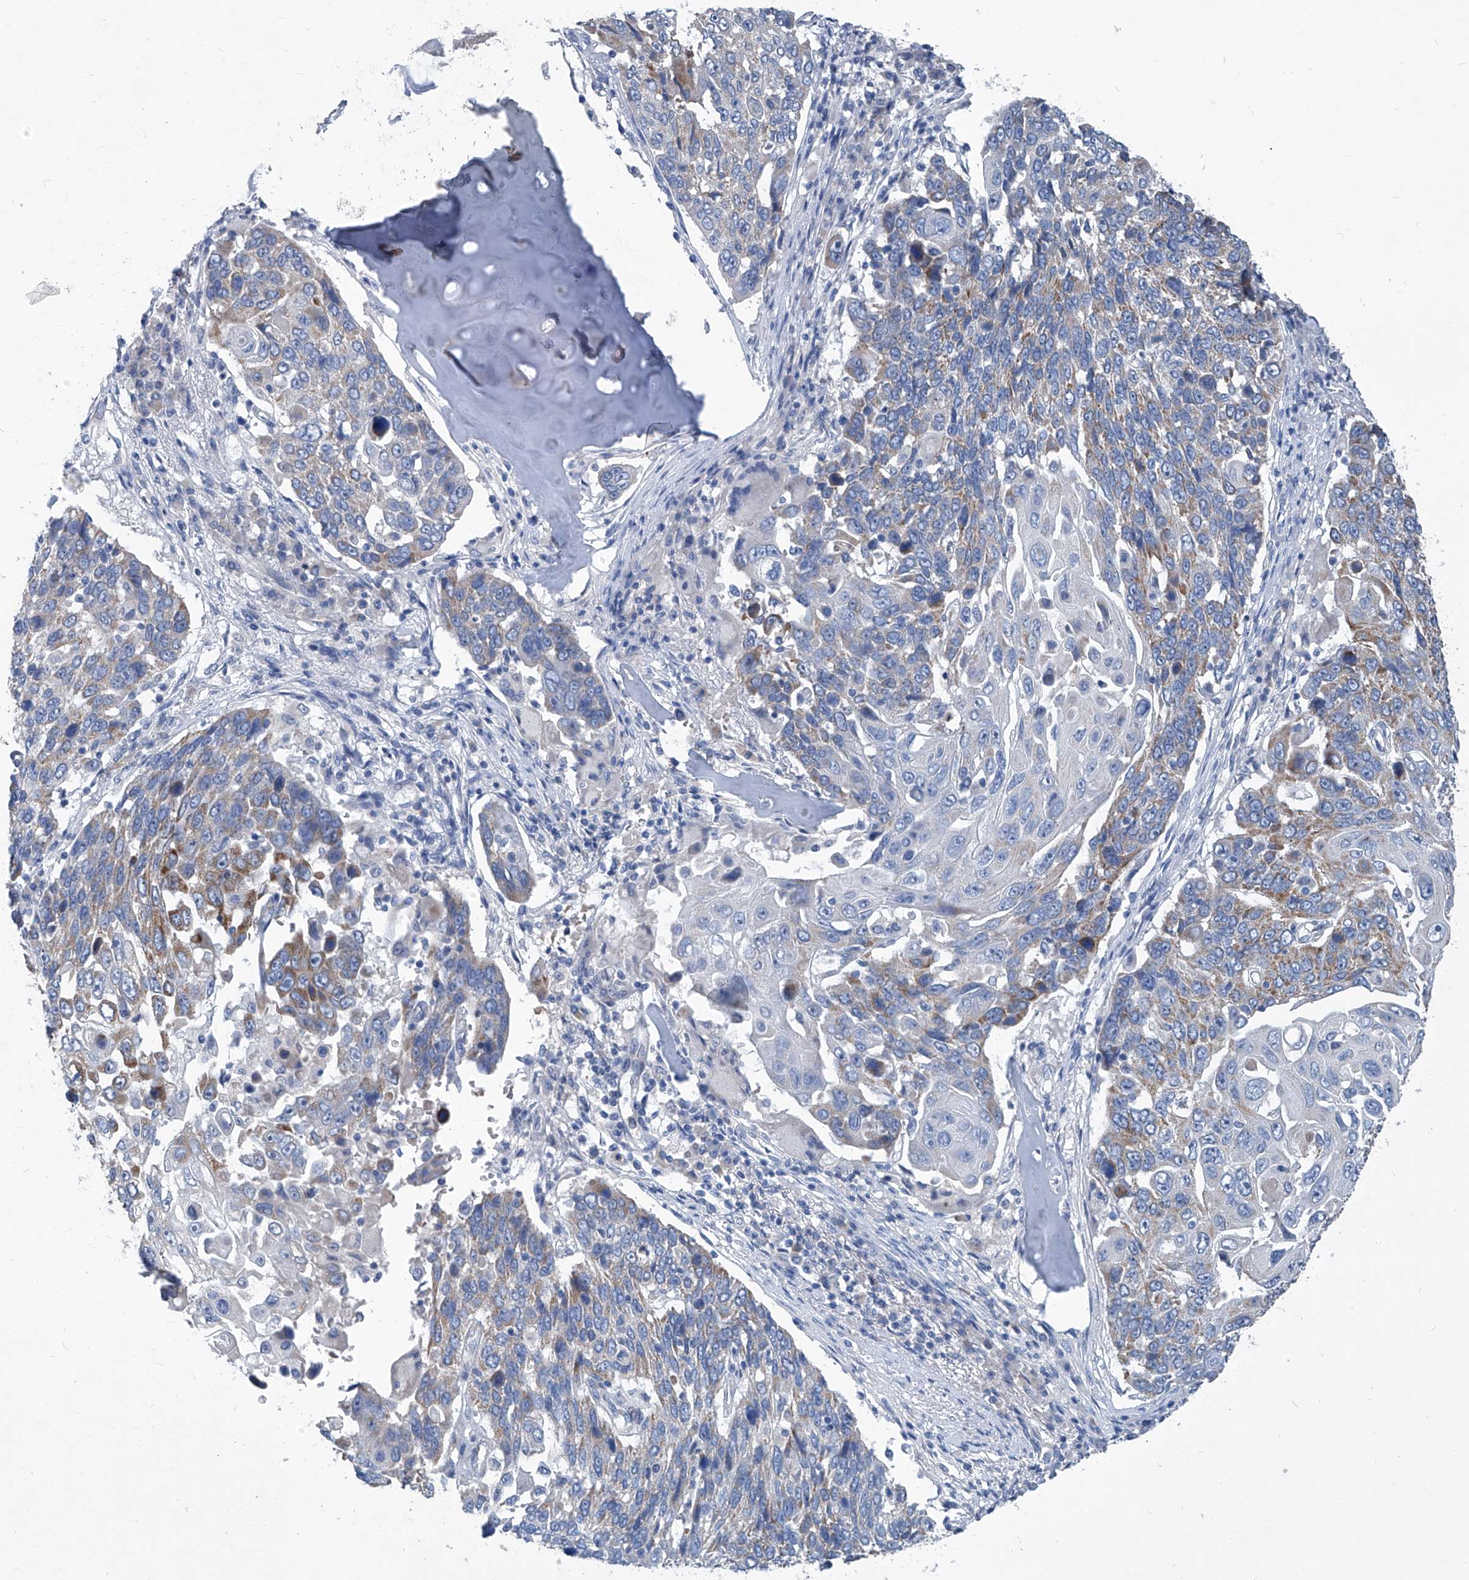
{"staining": {"intensity": "moderate", "quantity": "<25%", "location": "cytoplasmic/membranous"}, "tissue": "lung cancer", "cell_type": "Tumor cells", "image_type": "cancer", "snomed": [{"axis": "morphology", "description": "Squamous cell carcinoma, NOS"}, {"axis": "topography", "description": "Lung"}], "caption": "Moderate cytoplasmic/membranous expression for a protein is seen in about <25% of tumor cells of lung cancer using immunohistochemistry (IHC).", "gene": "MTARC1", "patient": {"sex": "male", "age": 66}}